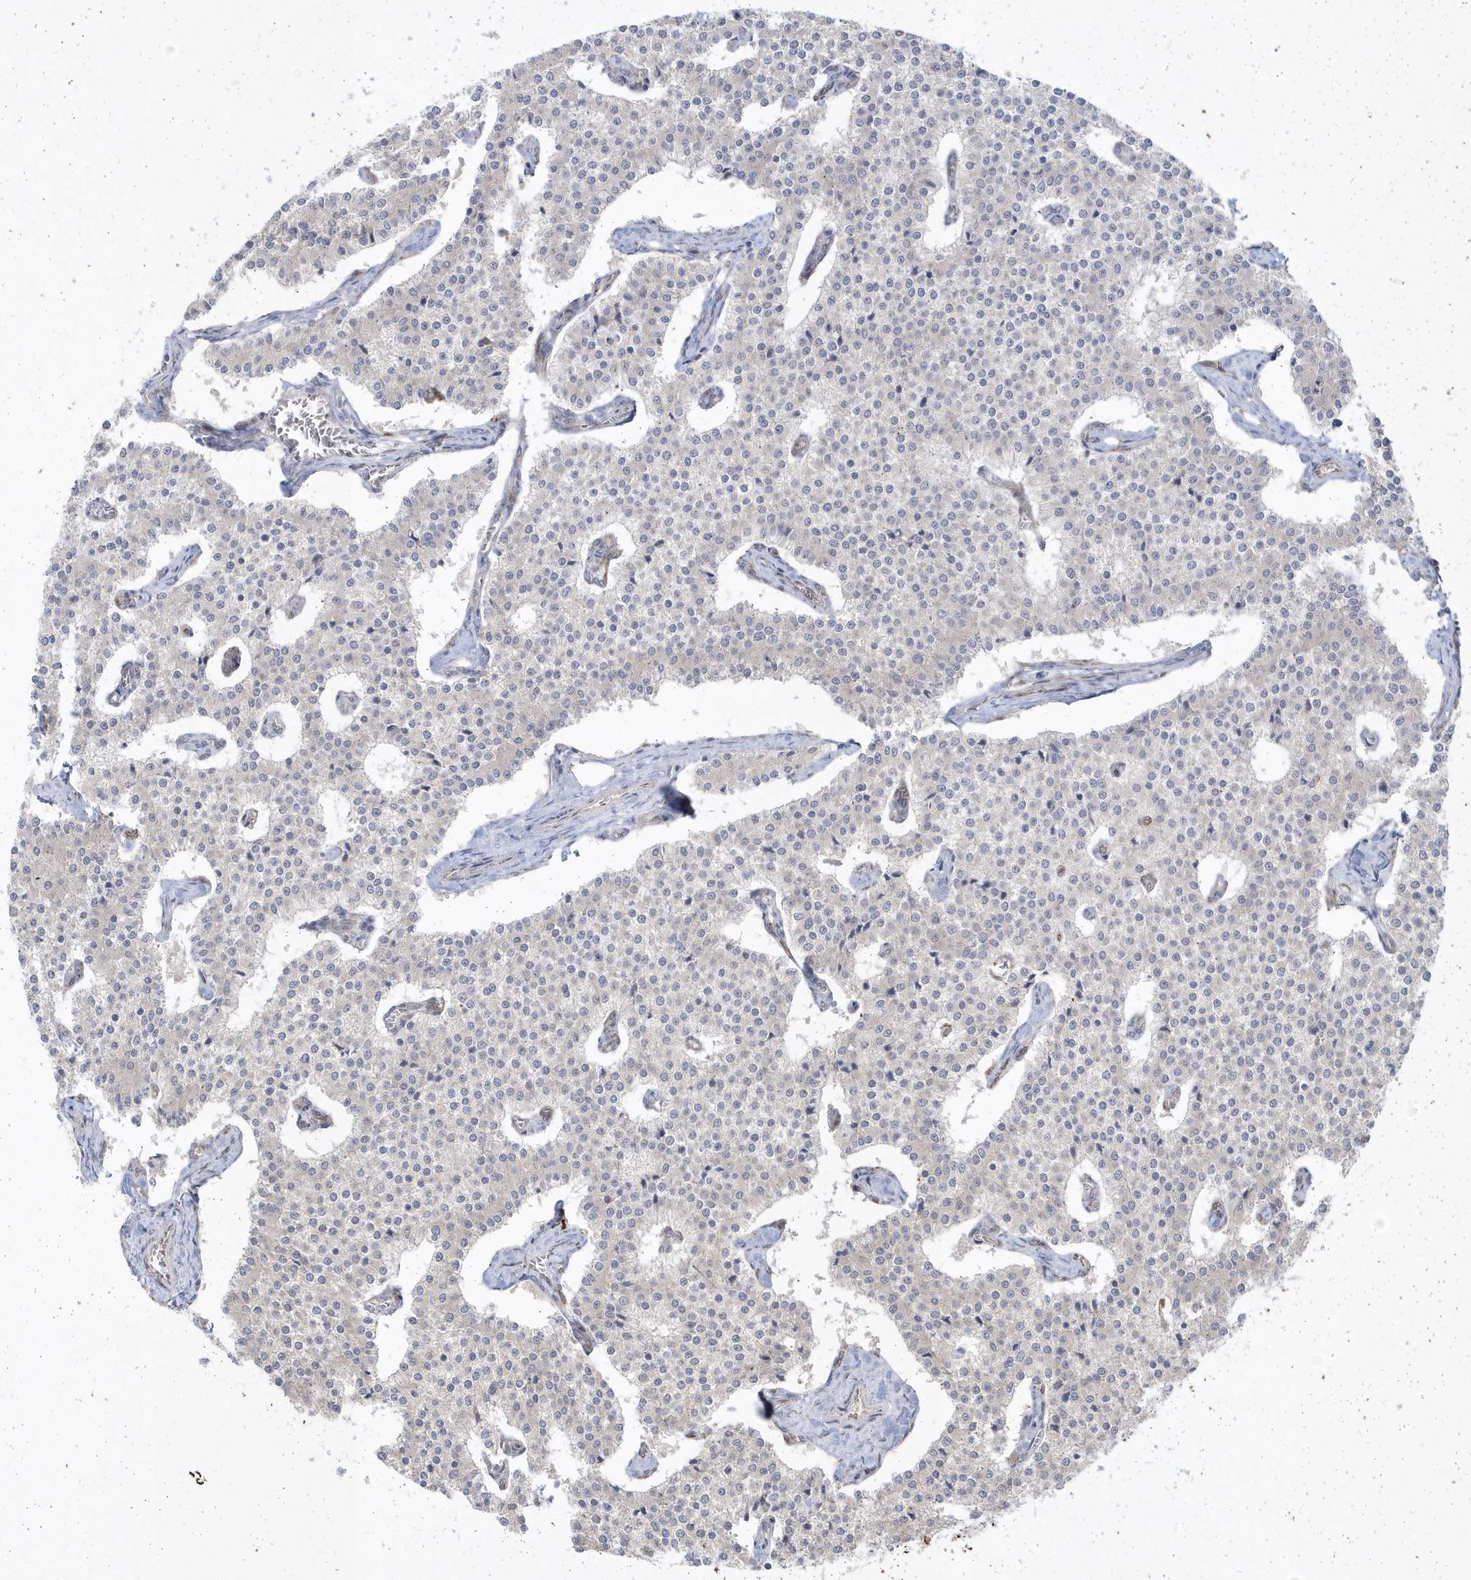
{"staining": {"intensity": "negative", "quantity": "none", "location": "none"}, "tissue": "carcinoid", "cell_type": "Tumor cells", "image_type": "cancer", "snomed": [{"axis": "morphology", "description": "Carcinoid, malignant, NOS"}, {"axis": "topography", "description": "Colon"}], "caption": "Malignant carcinoid was stained to show a protein in brown. There is no significant staining in tumor cells.", "gene": "DHX57", "patient": {"sex": "female", "age": 52}}